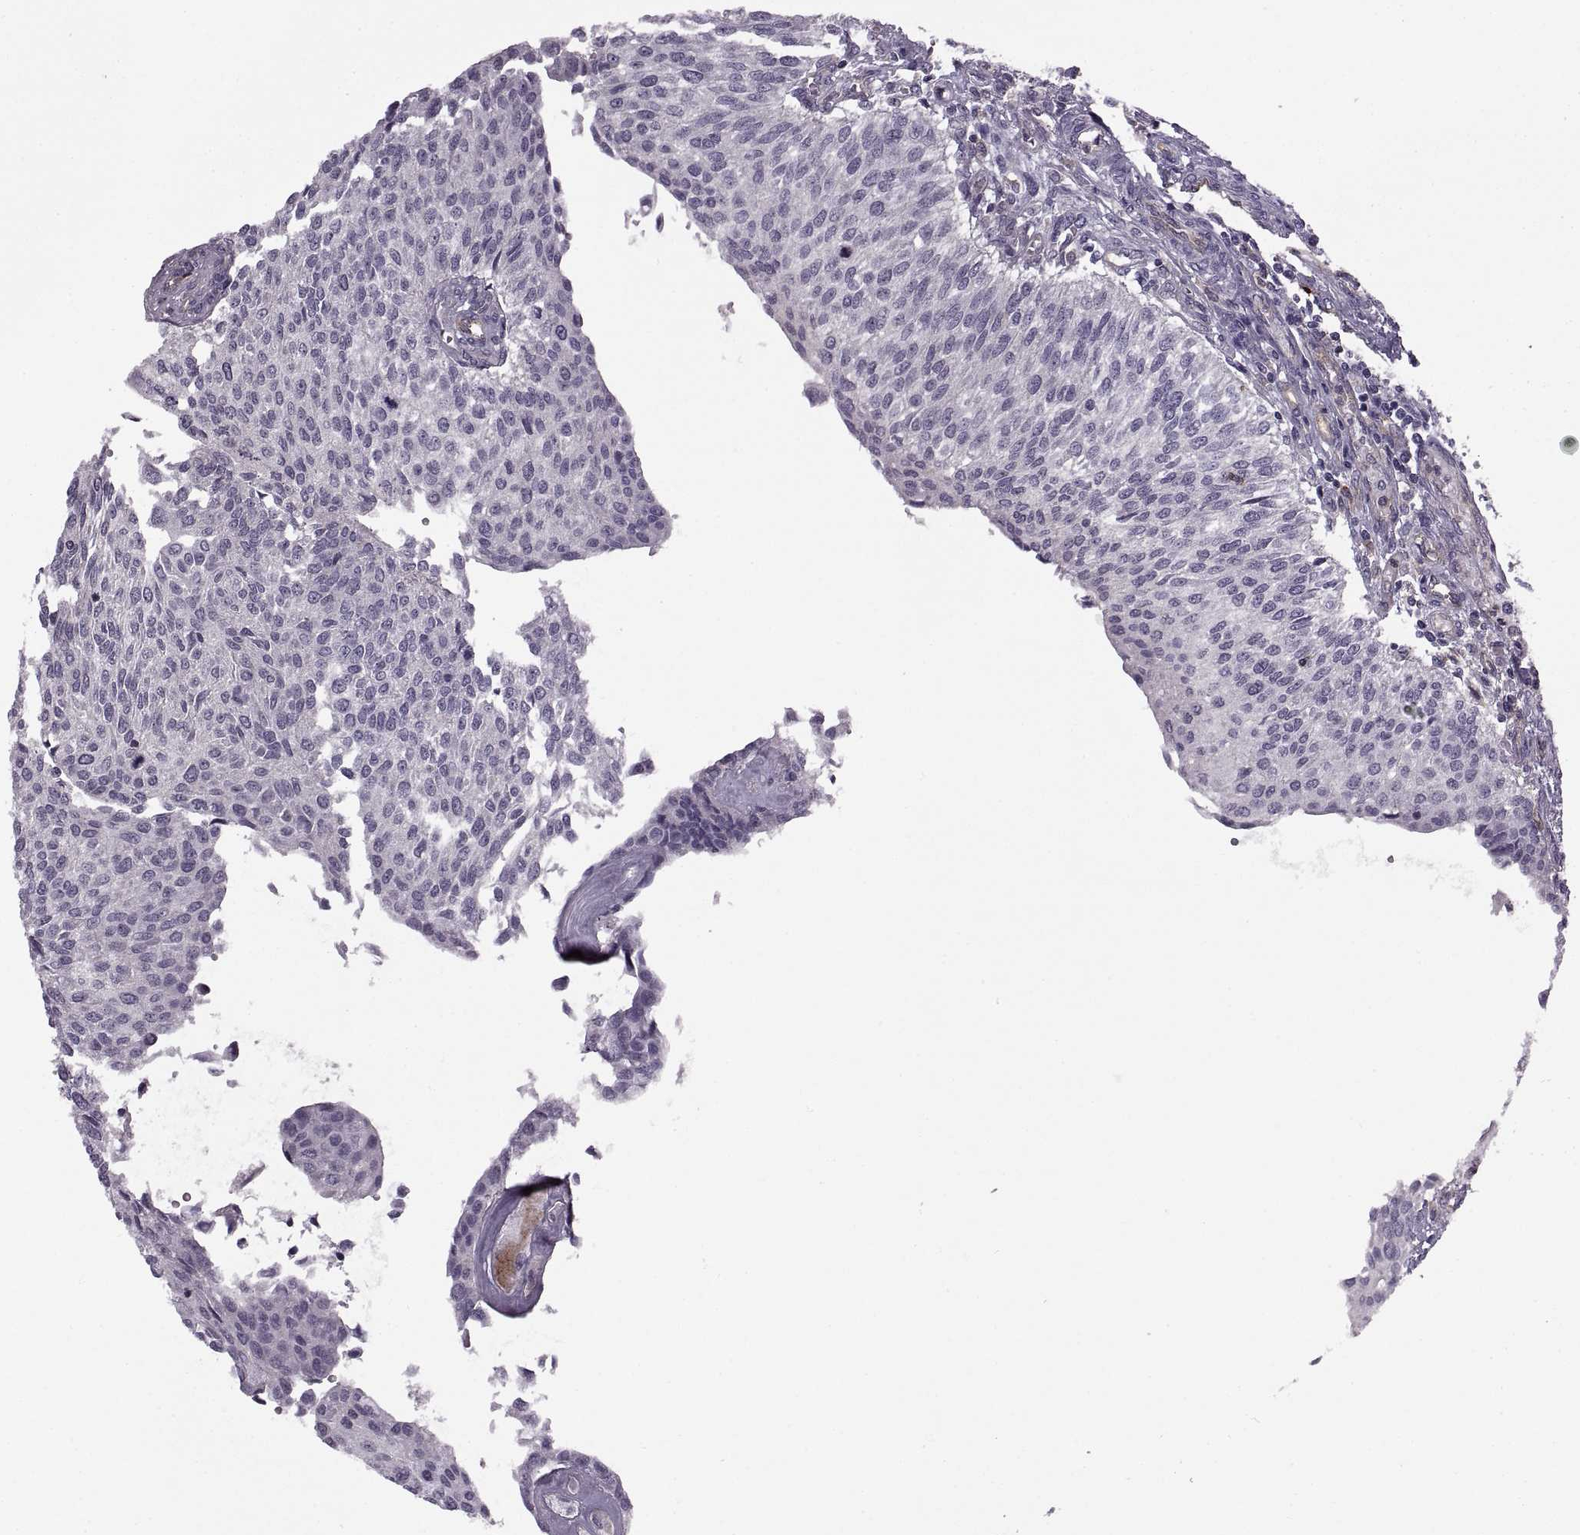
{"staining": {"intensity": "negative", "quantity": "none", "location": "none"}, "tissue": "urothelial cancer", "cell_type": "Tumor cells", "image_type": "cancer", "snomed": [{"axis": "morphology", "description": "Urothelial carcinoma, NOS"}, {"axis": "topography", "description": "Urinary bladder"}], "caption": "The image demonstrates no staining of tumor cells in urothelial cancer.", "gene": "RALB", "patient": {"sex": "male", "age": 55}}